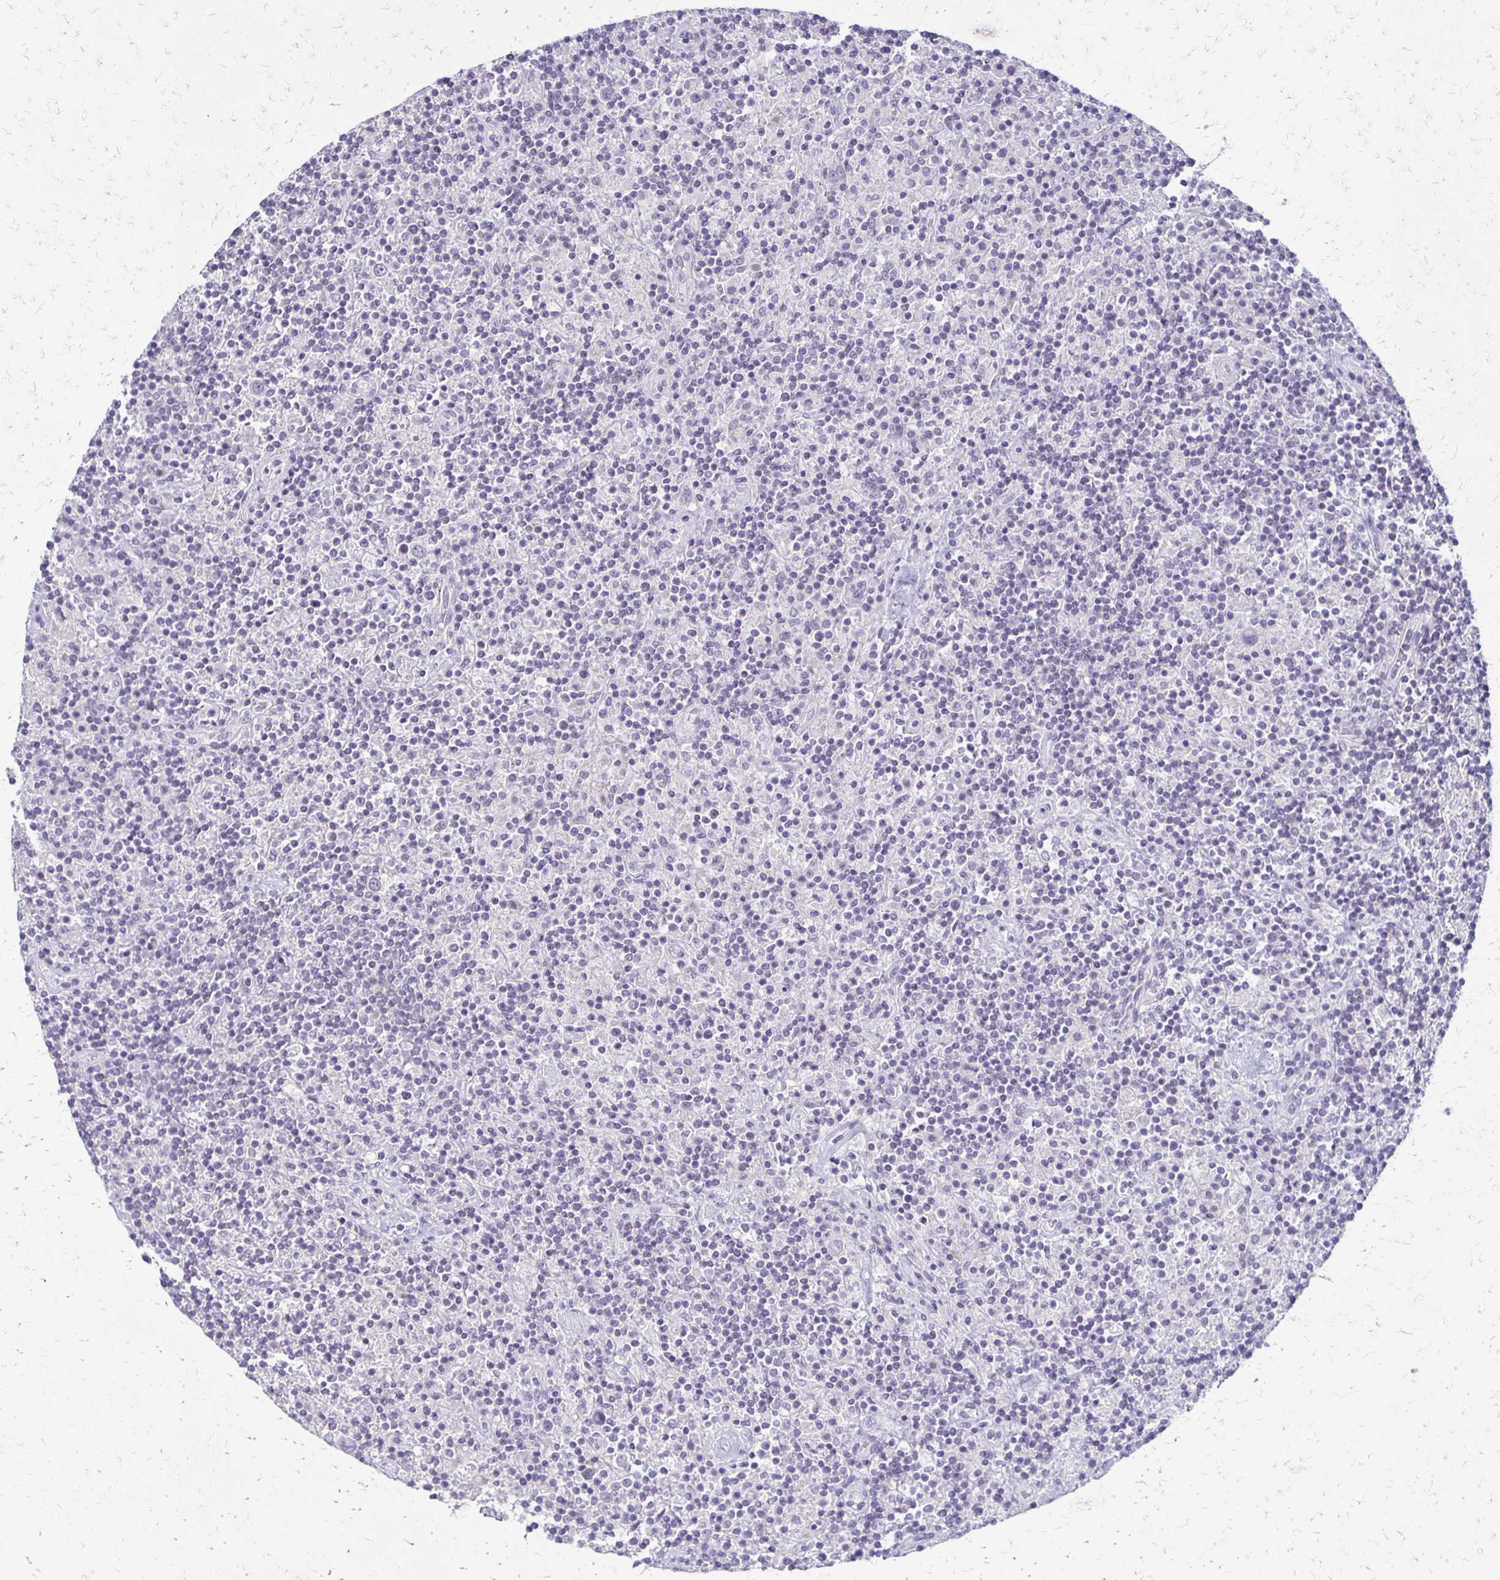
{"staining": {"intensity": "moderate", "quantity": "<25%", "location": "cytoplasmic/membranous"}, "tissue": "lymphoma", "cell_type": "Tumor cells", "image_type": "cancer", "snomed": [{"axis": "morphology", "description": "Hodgkin's disease, NOS"}, {"axis": "topography", "description": "Thymus, NOS"}], "caption": "Brown immunohistochemical staining in human lymphoma reveals moderate cytoplasmic/membranous expression in about <25% of tumor cells.", "gene": "RHOC", "patient": {"sex": "female", "age": 17}}